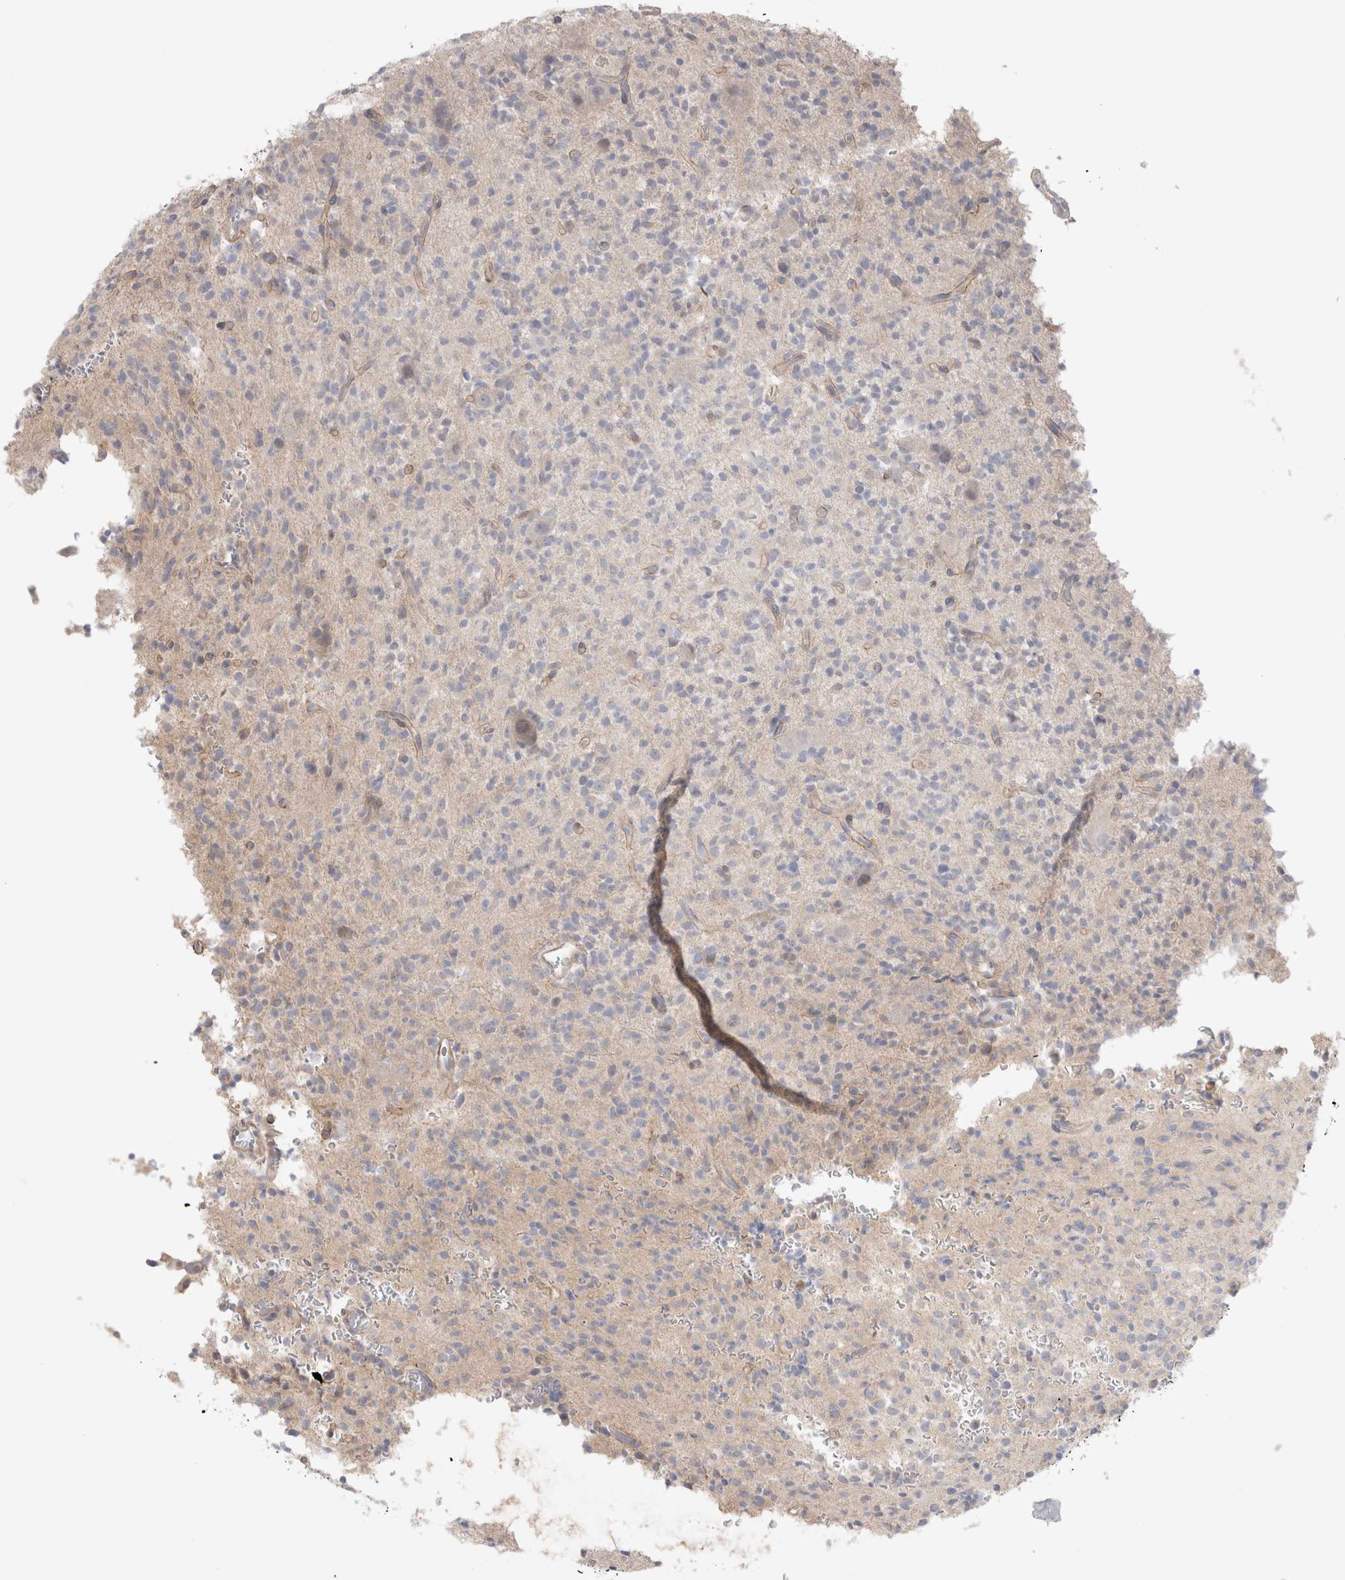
{"staining": {"intensity": "negative", "quantity": "none", "location": "none"}, "tissue": "glioma", "cell_type": "Tumor cells", "image_type": "cancer", "snomed": [{"axis": "morphology", "description": "Glioma, malignant, High grade"}, {"axis": "topography", "description": "Brain"}], "caption": "The immunohistochemistry photomicrograph has no significant positivity in tumor cells of high-grade glioma (malignant) tissue.", "gene": "DMD", "patient": {"sex": "male", "age": 34}}